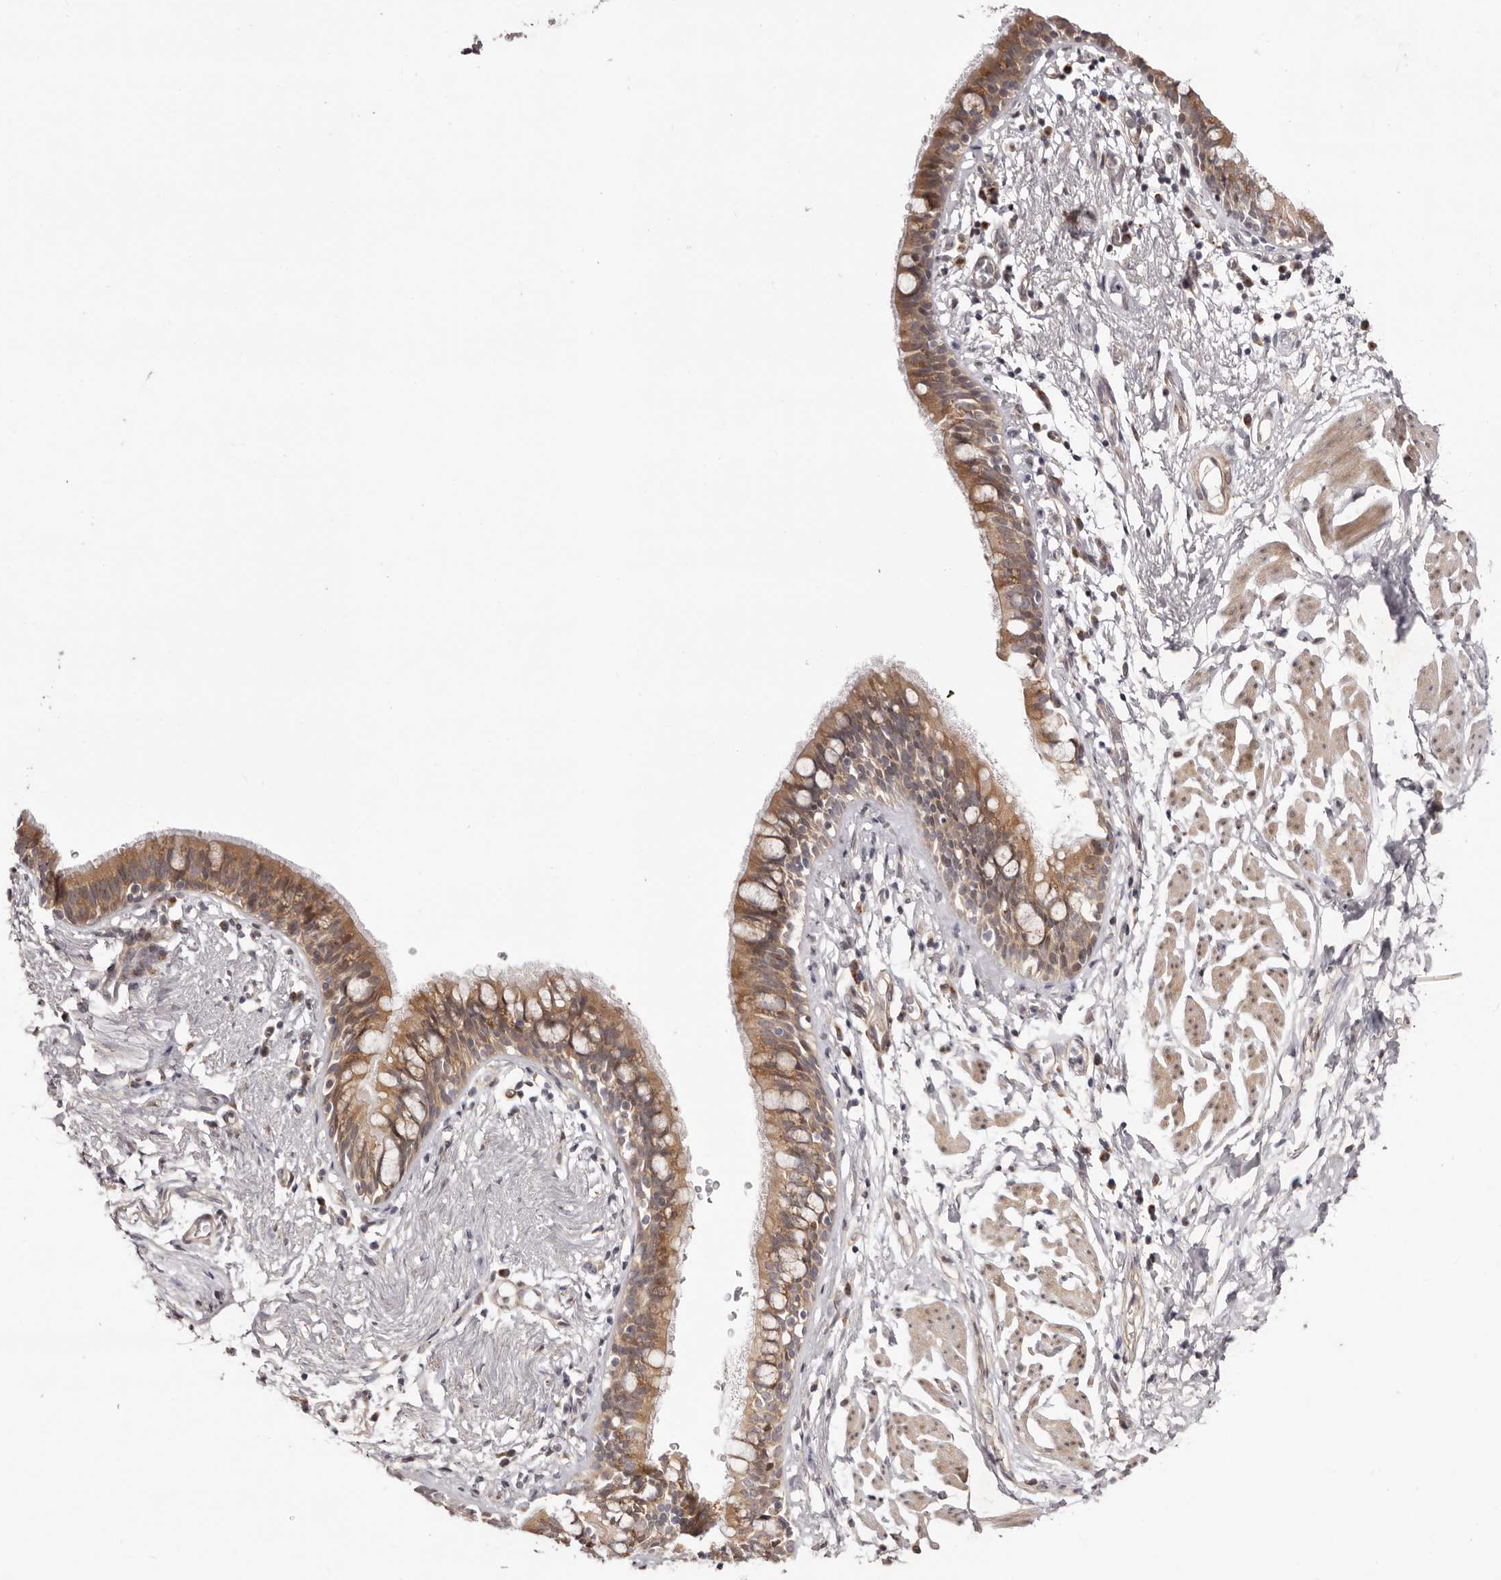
{"staining": {"intensity": "moderate", "quantity": ">75%", "location": "cytoplasmic/membranous"}, "tissue": "bronchus", "cell_type": "Respiratory epithelial cells", "image_type": "normal", "snomed": [{"axis": "morphology", "description": "Normal tissue, NOS"}, {"axis": "topography", "description": "Cartilage tissue"}, {"axis": "topography", "description": "Bronchus"}], "caption": "A photomicrograph of bronchus stained for a protein exhibits moderate cytoplasmic/membranous brown staining in respiratory epithelial cells. (IHC, brightfield microscopy, high magnification).", "gene": "MICAL2", "patient": {"sex": "female", "age": 36}}